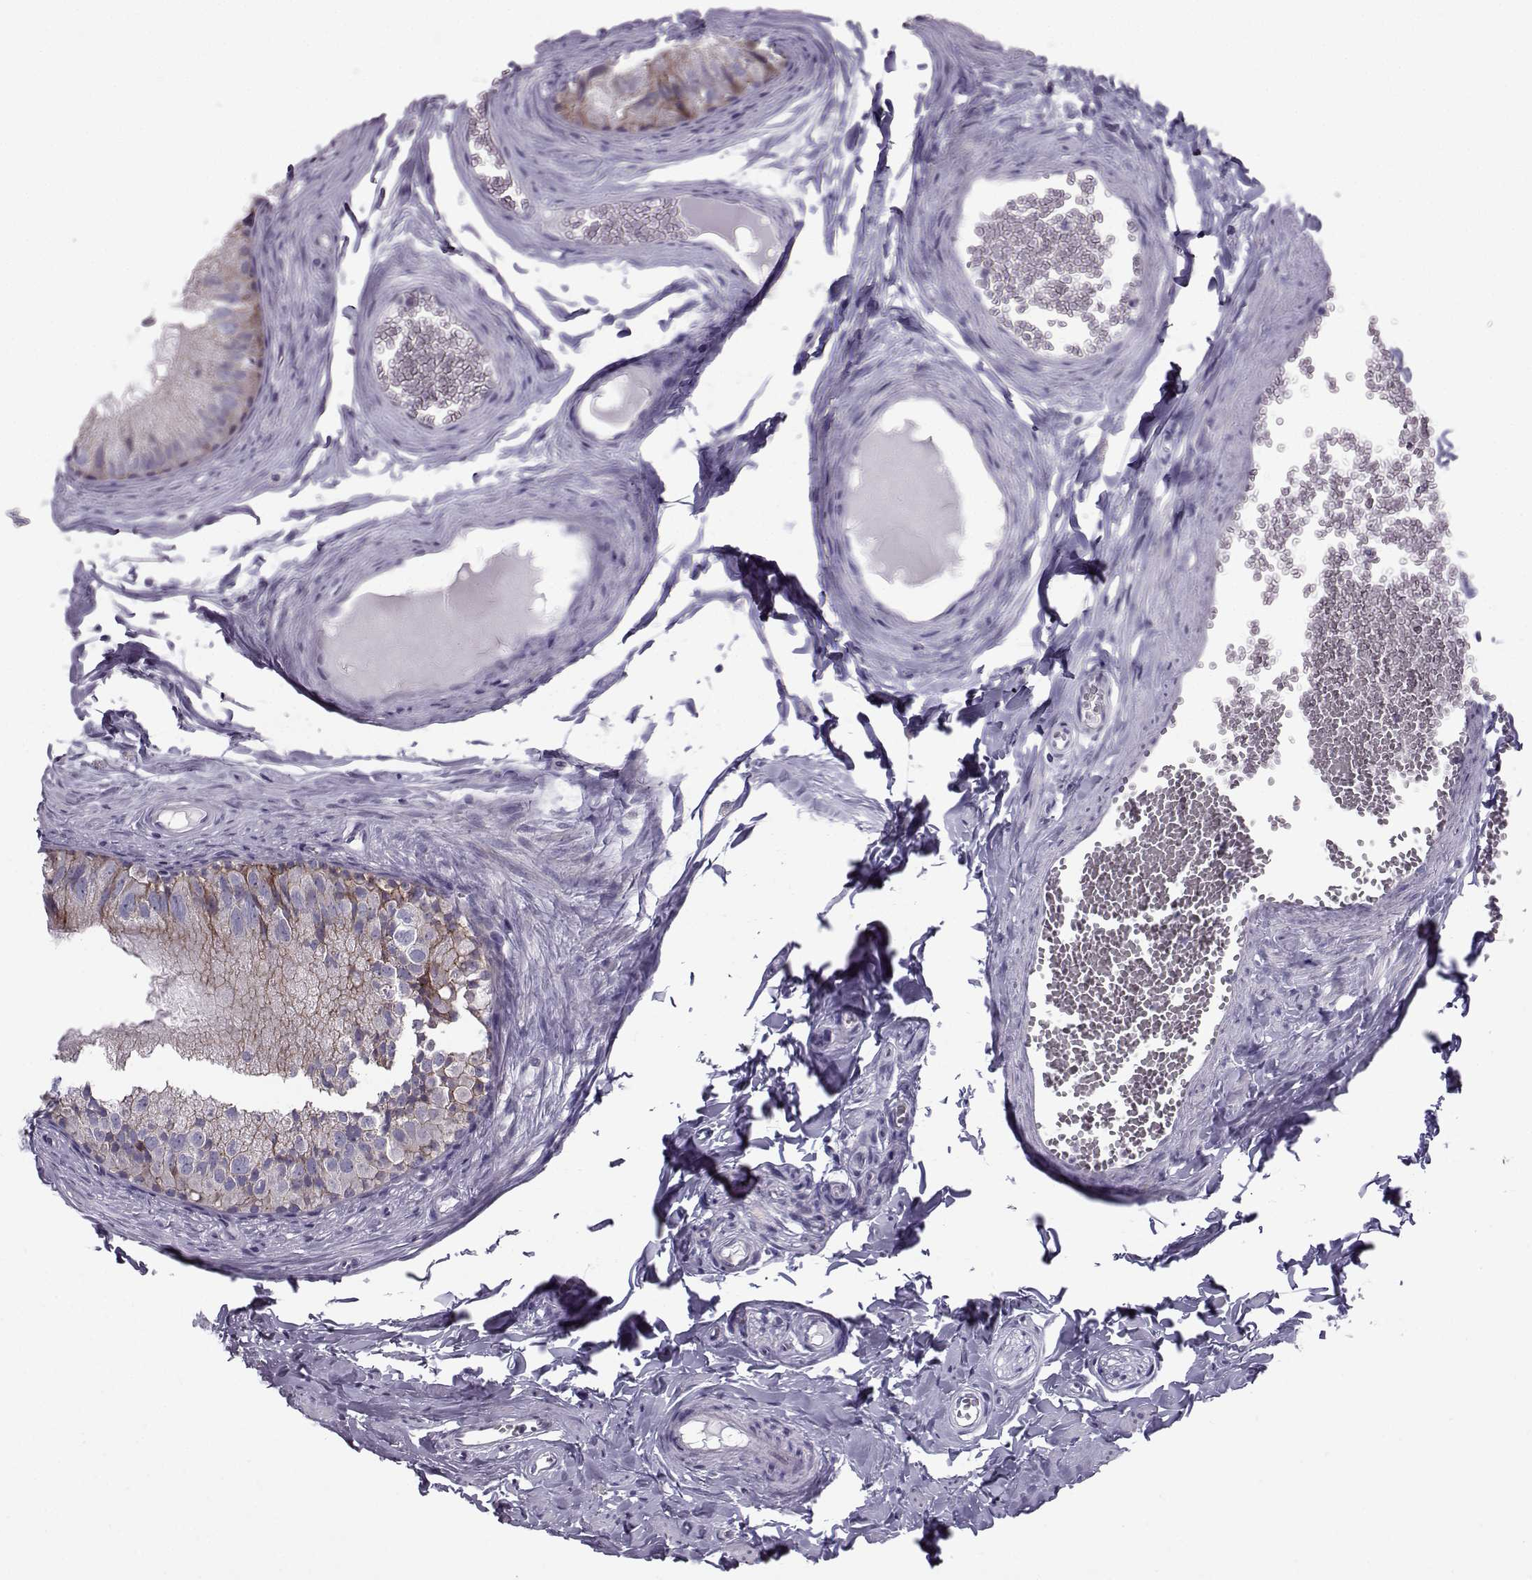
{"staining": {"intensity": "moderate", "quantity": "<25%", "location": "cytoplasmic/membranous"}, "tissue": "epididymis", "cell_type": "Glandular cells", "image_type": "normal", "snomed": [{"axis": "morphology", "description": "Normal tissue, NOS"}, {"axis": "topography", "description": "Epididymis"}], "caption": "This photomicrograph exhibits IHC staining of unremarkable human epididymis, with low moderate cytoplasmic/membranous staining in about <25% of glandular cells.", "gene": "DMRT3", "patient": {"sex": "male", "age": 45}}